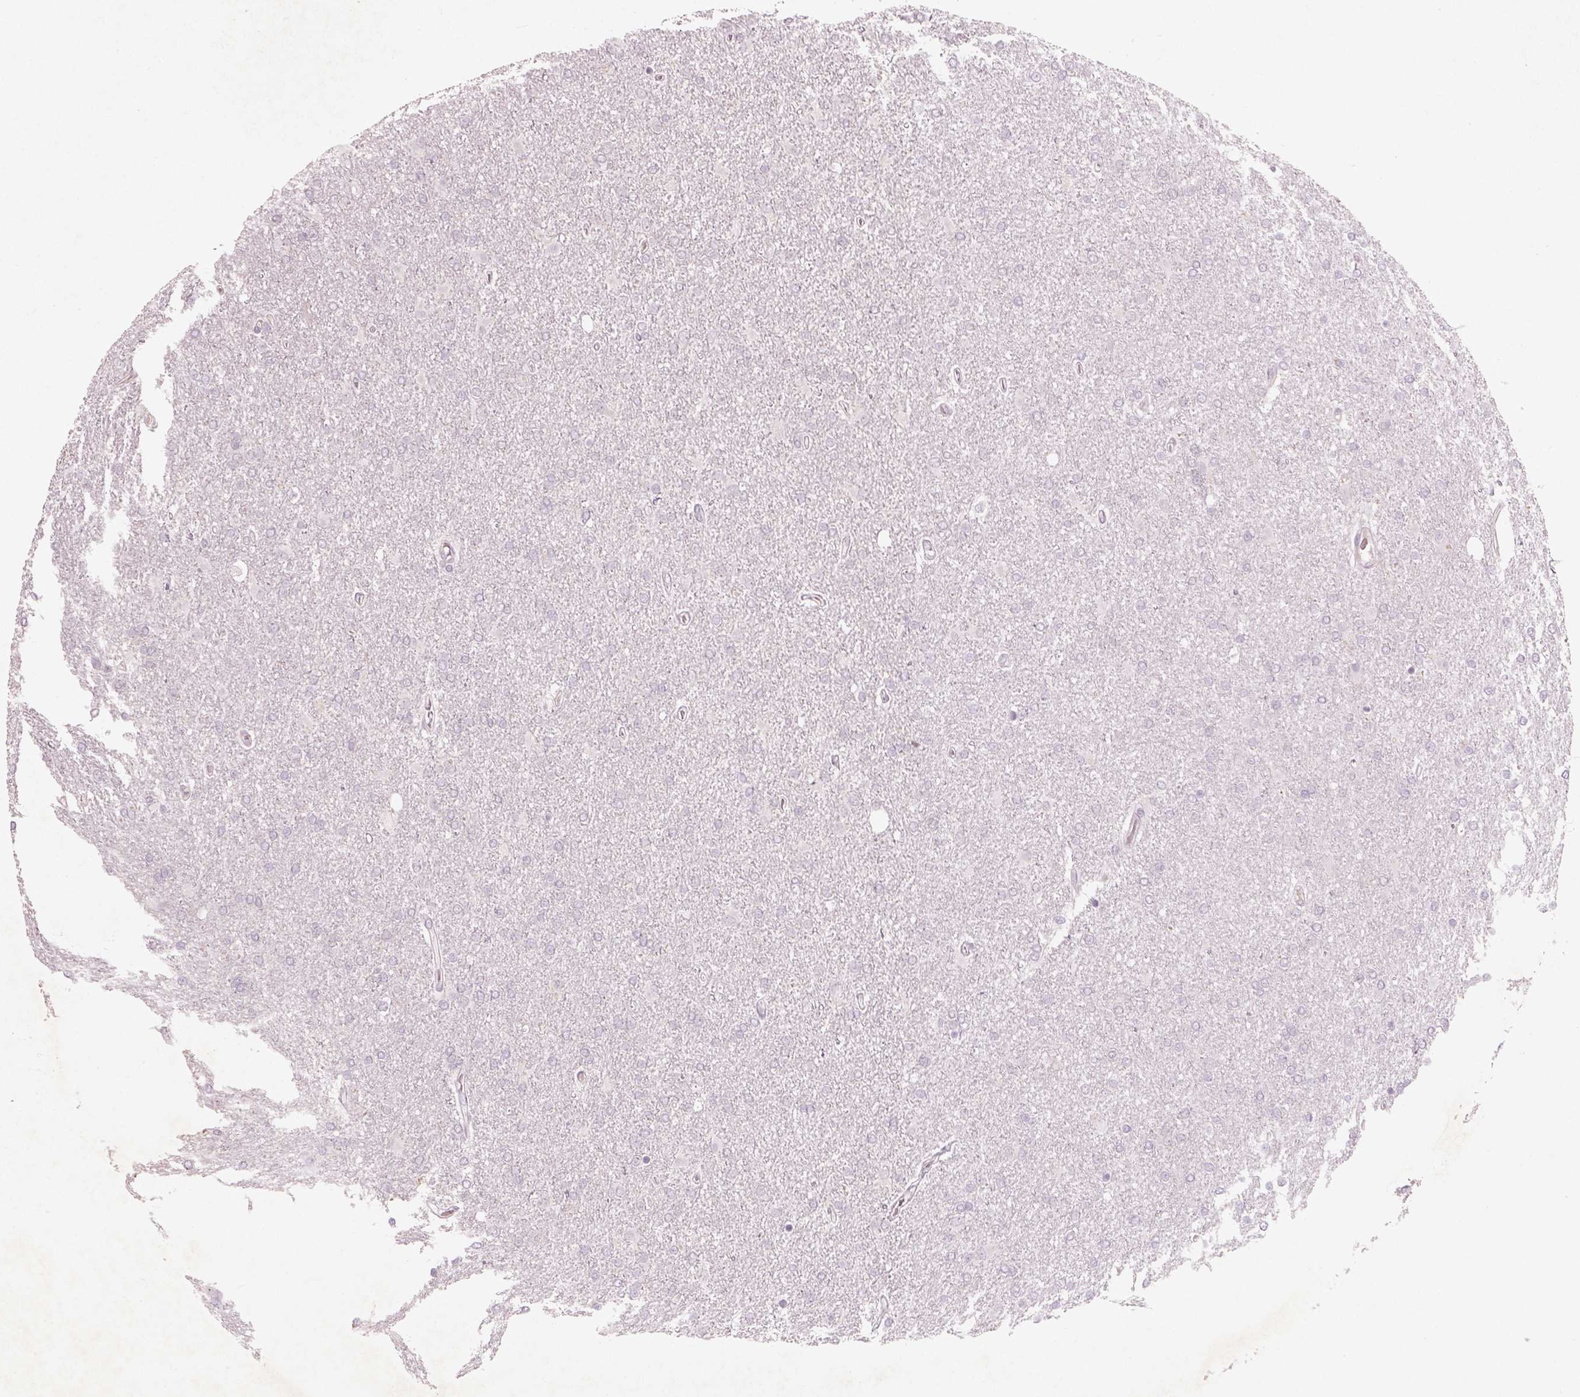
{"staining": {"intensity": "negative", "quantity": "none", "location": "none"}, "tissue": "glioma", "cell_type": "Tumor cells", "image_type": "cancer", "snomed": [{"axis": "morphology", "description": "Glioma, malignant, High grade"}, {"axis": "topography", "description": "Cerebral cortex"}], "caption": "Tumor cells are negative for brown protein staining in glioma.", "gene": "PENK", "patient": {"sex": "male", "age": 70}}